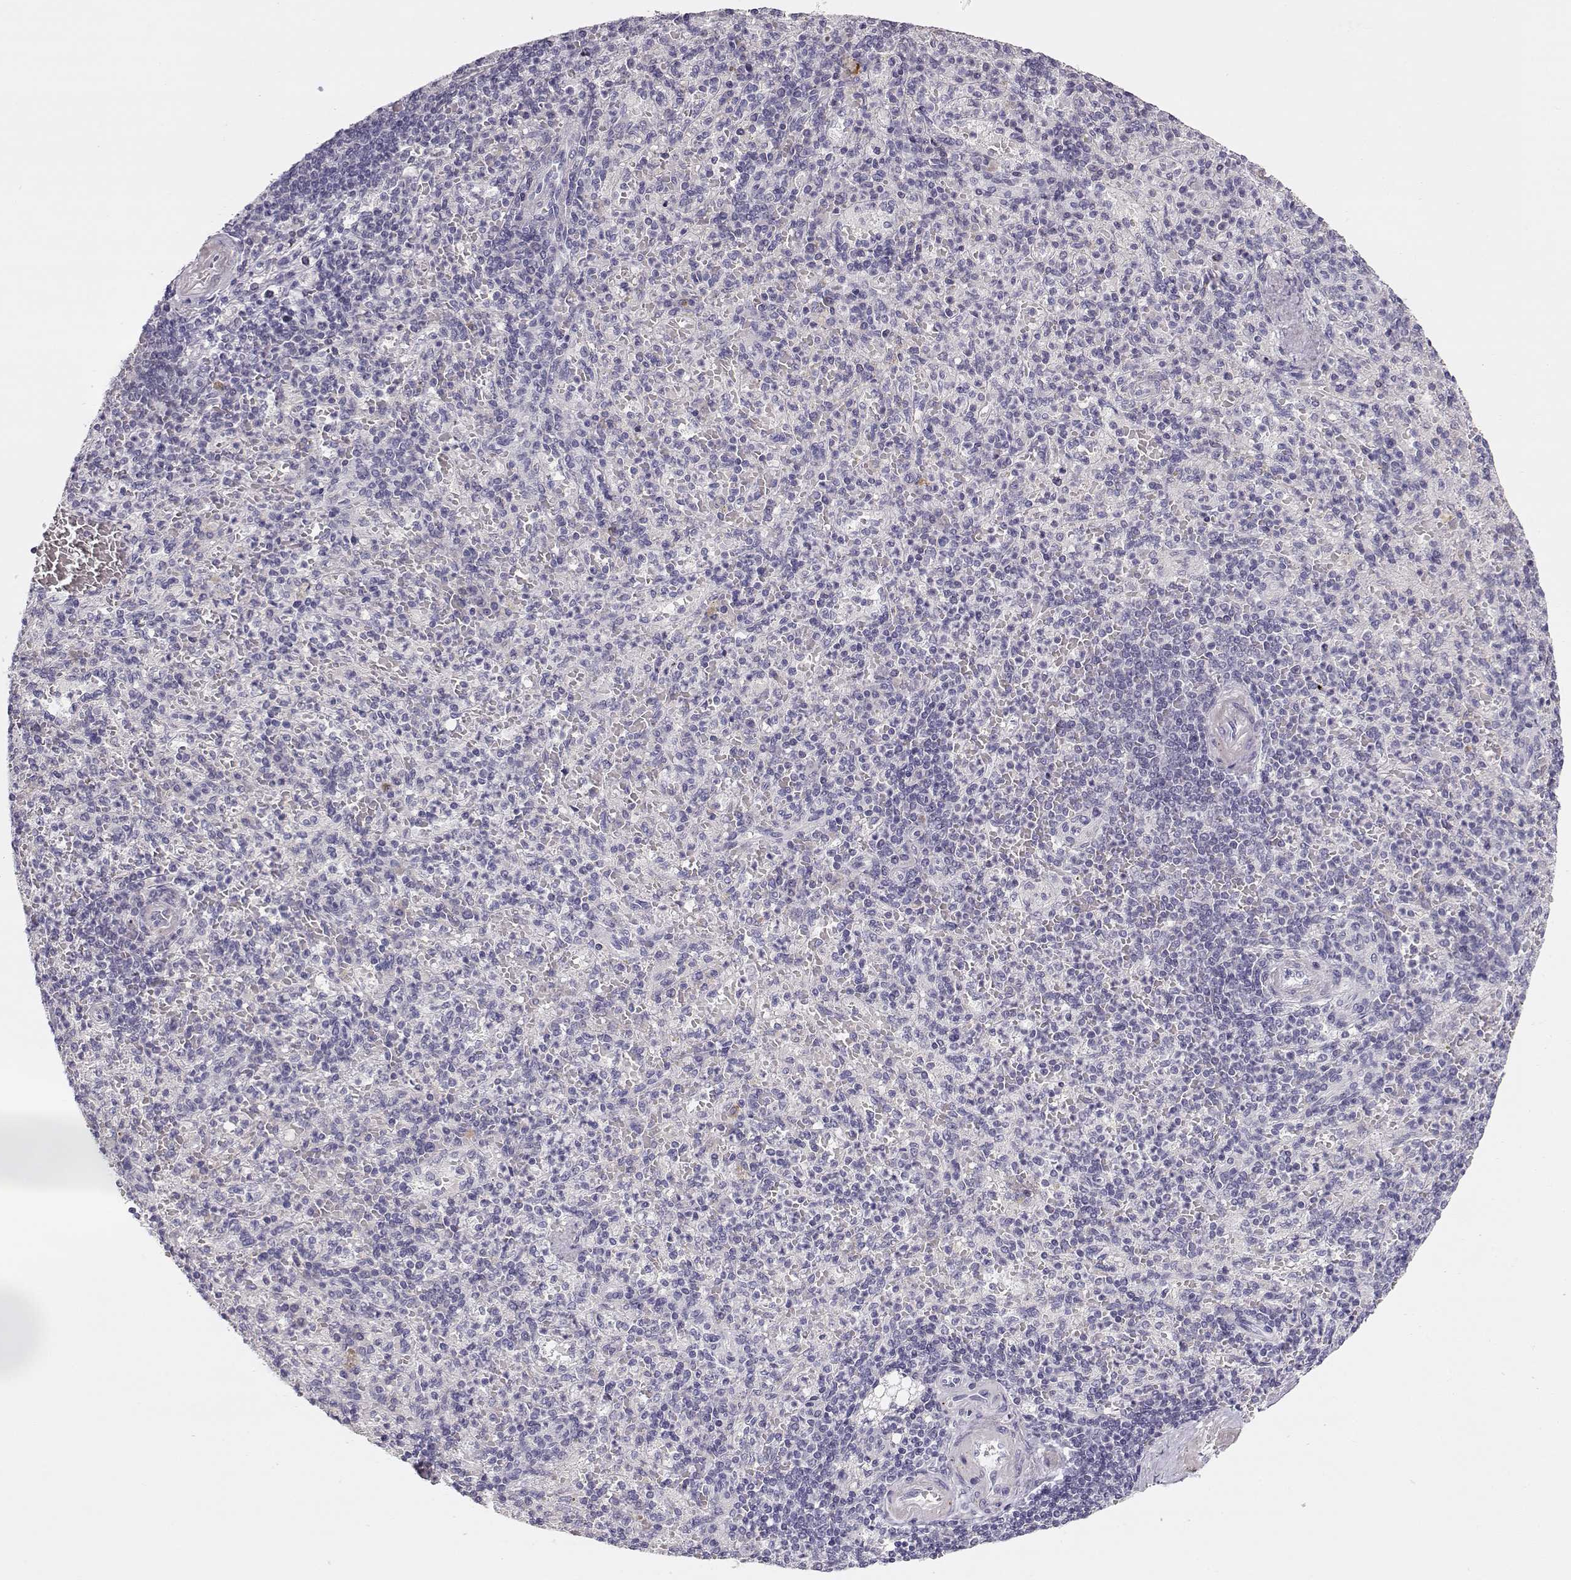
{"staining": {"intensity": "weak", "quantity": "<25%", "location": "cytoplasmic/membranous"}, "tissue": "spleen", "cell_type": "Cells in red pulp", "image_type": "normal", "snomed": [{"axis": "morphology", "description": "Normal tissue, NOS"}, {"axis": "topography", "description": "Spleen"}], "caption": "Cells in red pulp are negative for brown protein staining in normal spleen. Brightfield microscopy of immunohistochemistry stained with DAB (3,3'-diaminobenzidine) (brown) and hematoxylin (blue), captured at high magnification.", "gene": "TTC26", "patient": {"sex": "female", "age": 74}}